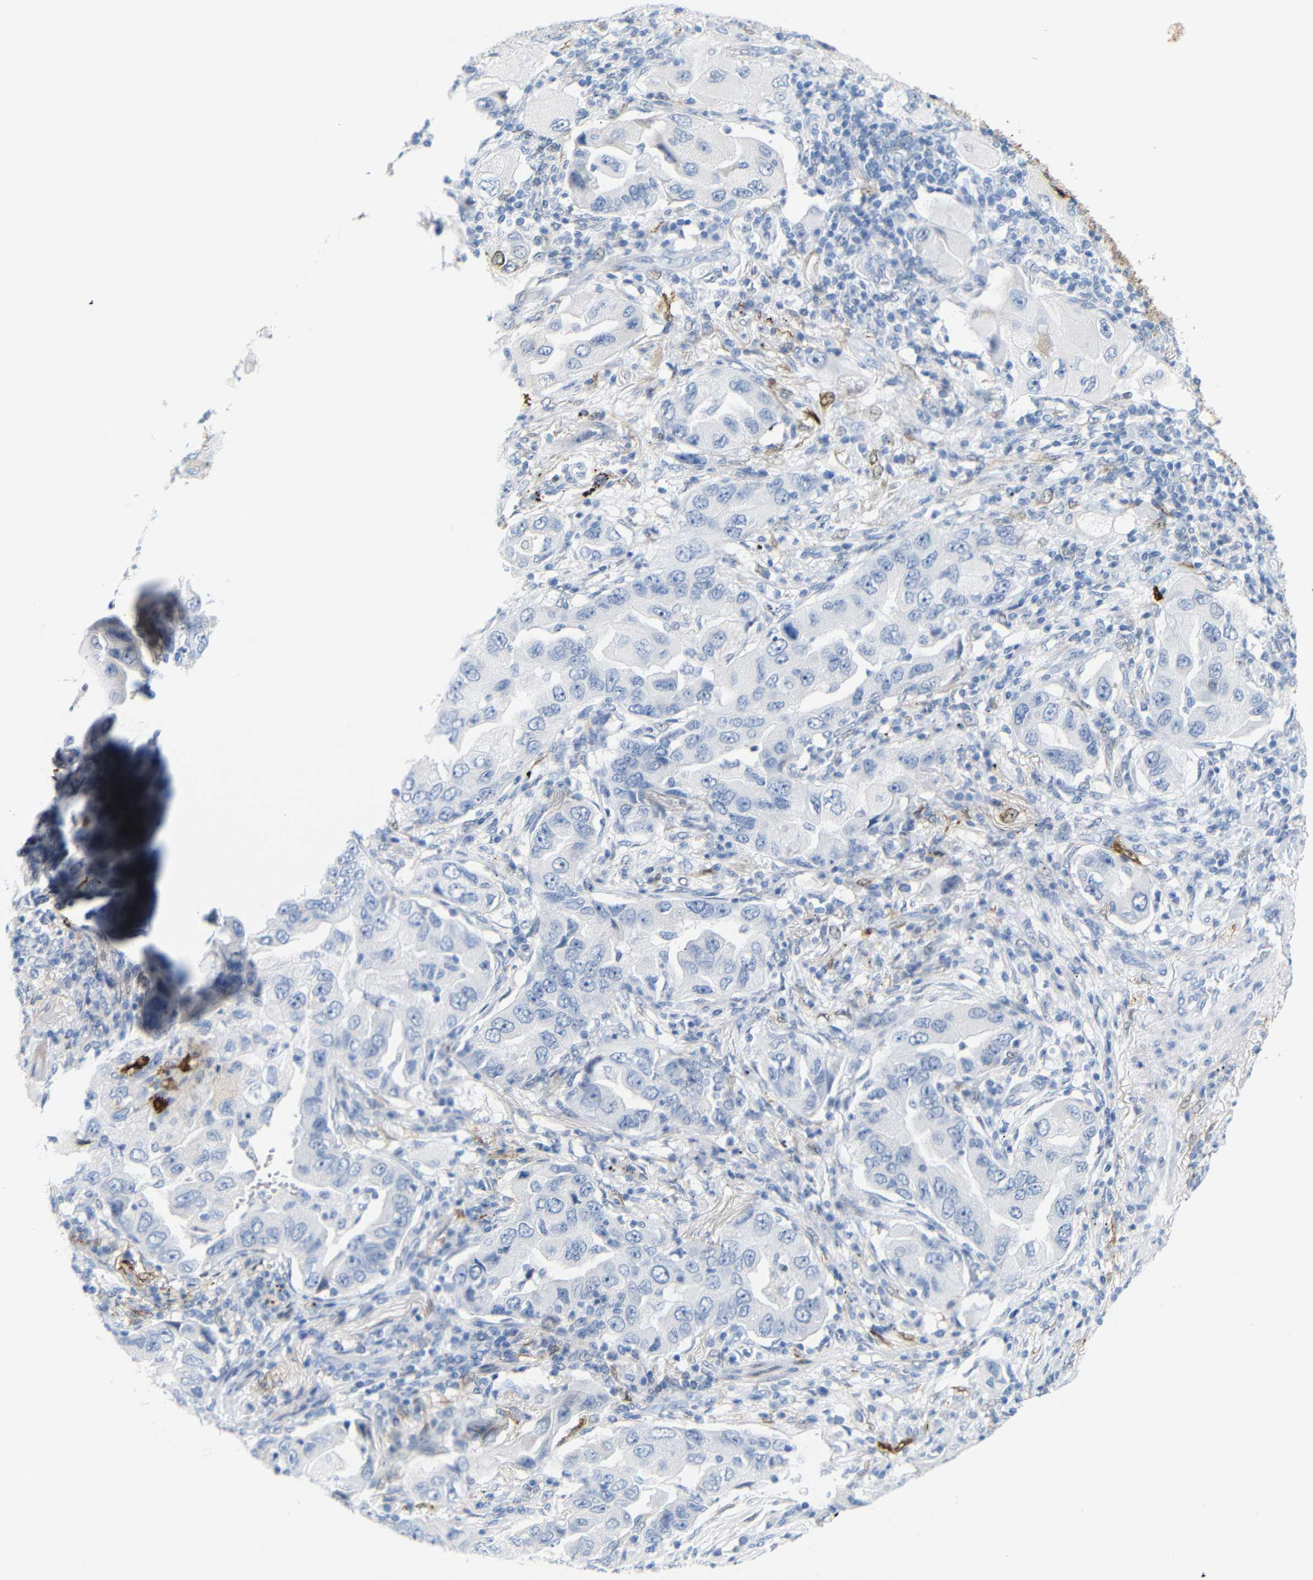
{"staining": {"intensity": "negative", "quantity": "none", "location": "none"}, "tissue": "lung cancer", "cell_type": "Tumor cells", "image_type": "cancer", "snomed": [{"axis": "morphology", "description": "Adenocarcinoma, NOS"}, {"axis": "topography", "description": "Lung"}], "caption": "Immunohistochemistry (IHC) histopathology image of lung cancer (adenocarcinoma) stained for a protein (brown), which demonstrates no staining in tumor cells.", "gene": "MT1A", "patient": {"sex": "female", "age": 65}}